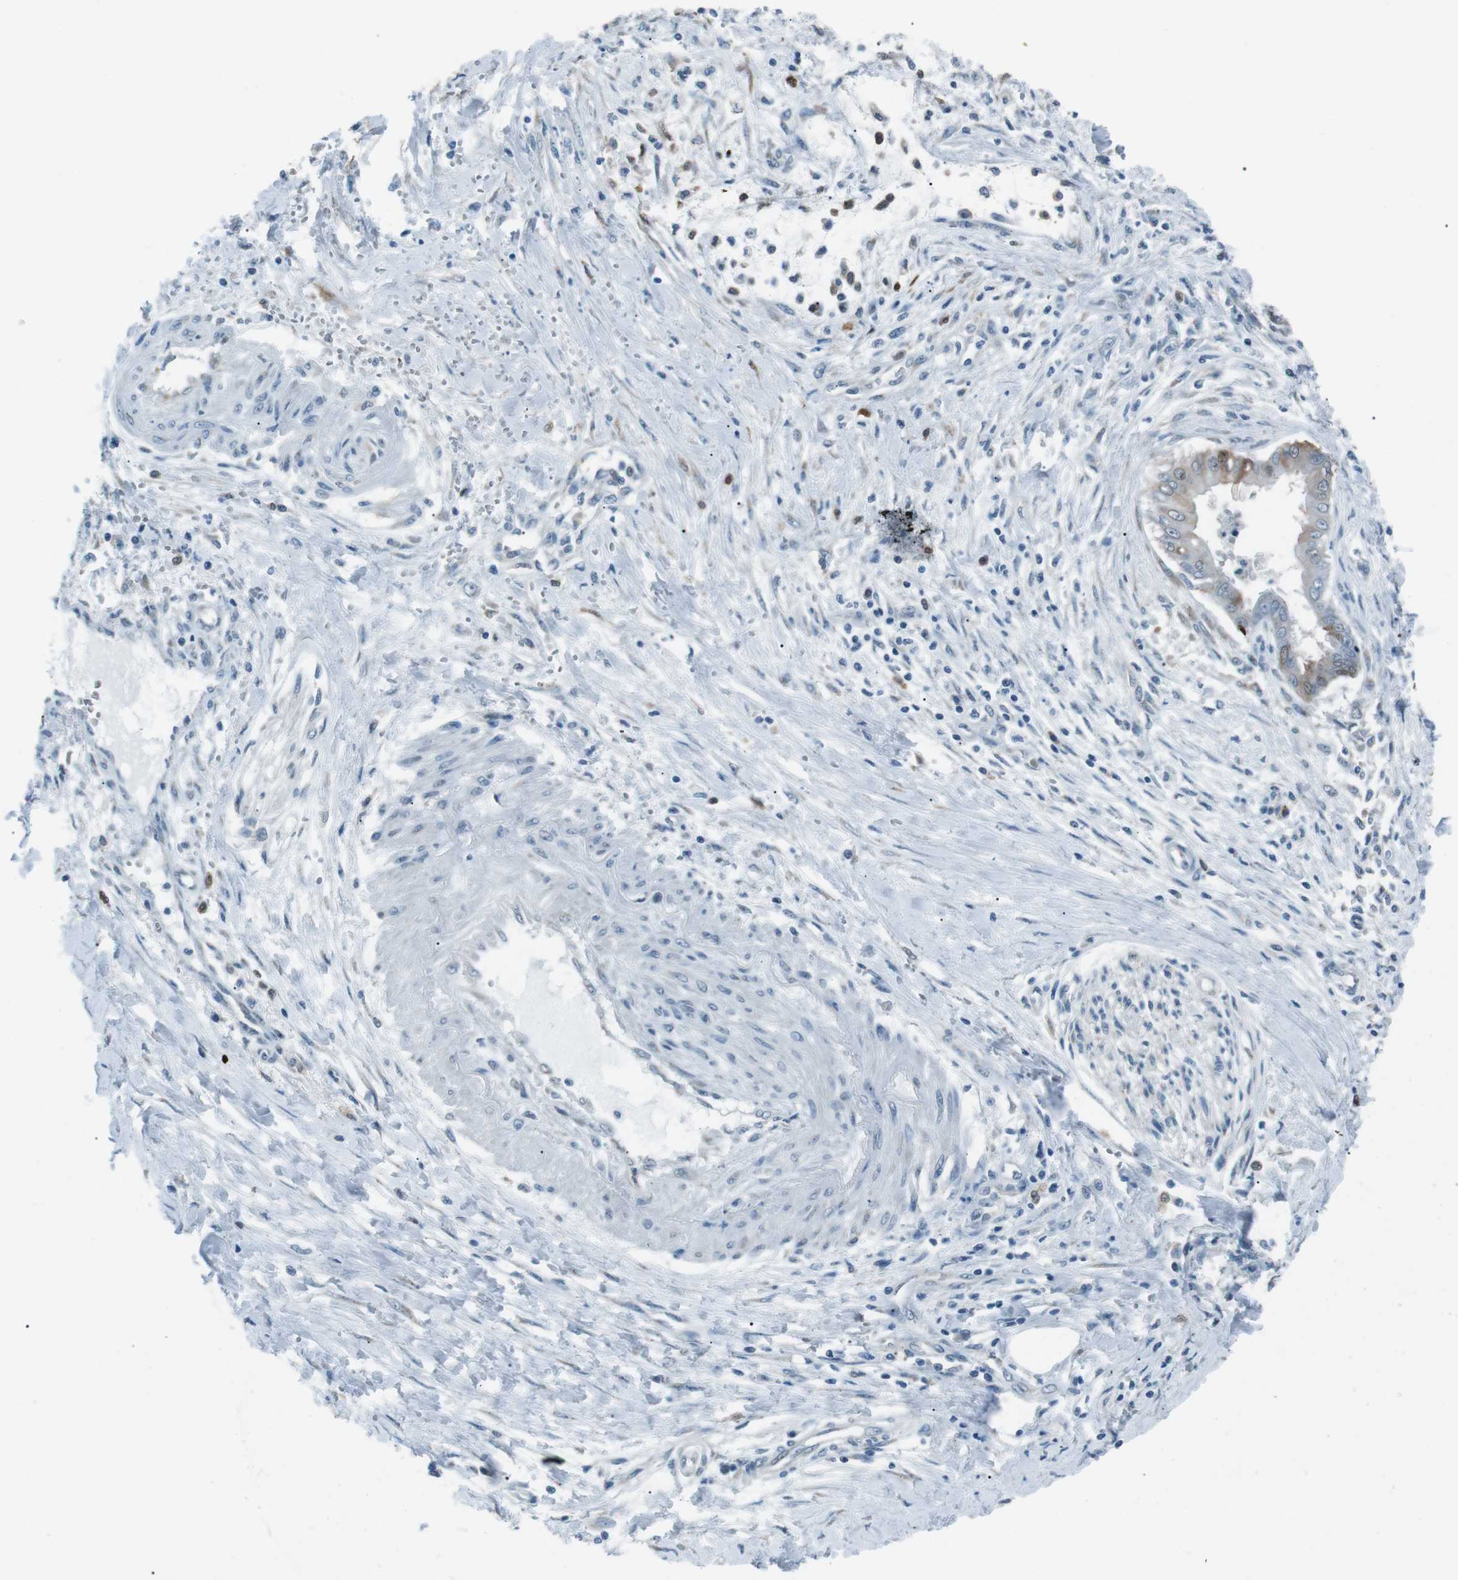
{"staining": {"intensity": "negative", "quantity": "none", "location": "none"}, "tissue": "pancreatic cancer", "cell_type": "Tumor cells", "image_type": "cancer", "snomed": [{"axis": "morphology", "description": "Adenocarcinoma, NOS"}, {"axis": "topography", "description": "Pancreas"}], "caption": "DAB immunohistochemical staining of human pancreatic adenocarcinoma reveals no significant positivity in tumor cells. (Stains: DAB (3,3'-diaminobenzidine) immunohistochemistry (IHC) with hematoxylin counter stain, Microscopy: brightfield microscopy at high magnification).", "gene": "SERPINB2", "patient": {"sex": "male", "age": 56}}